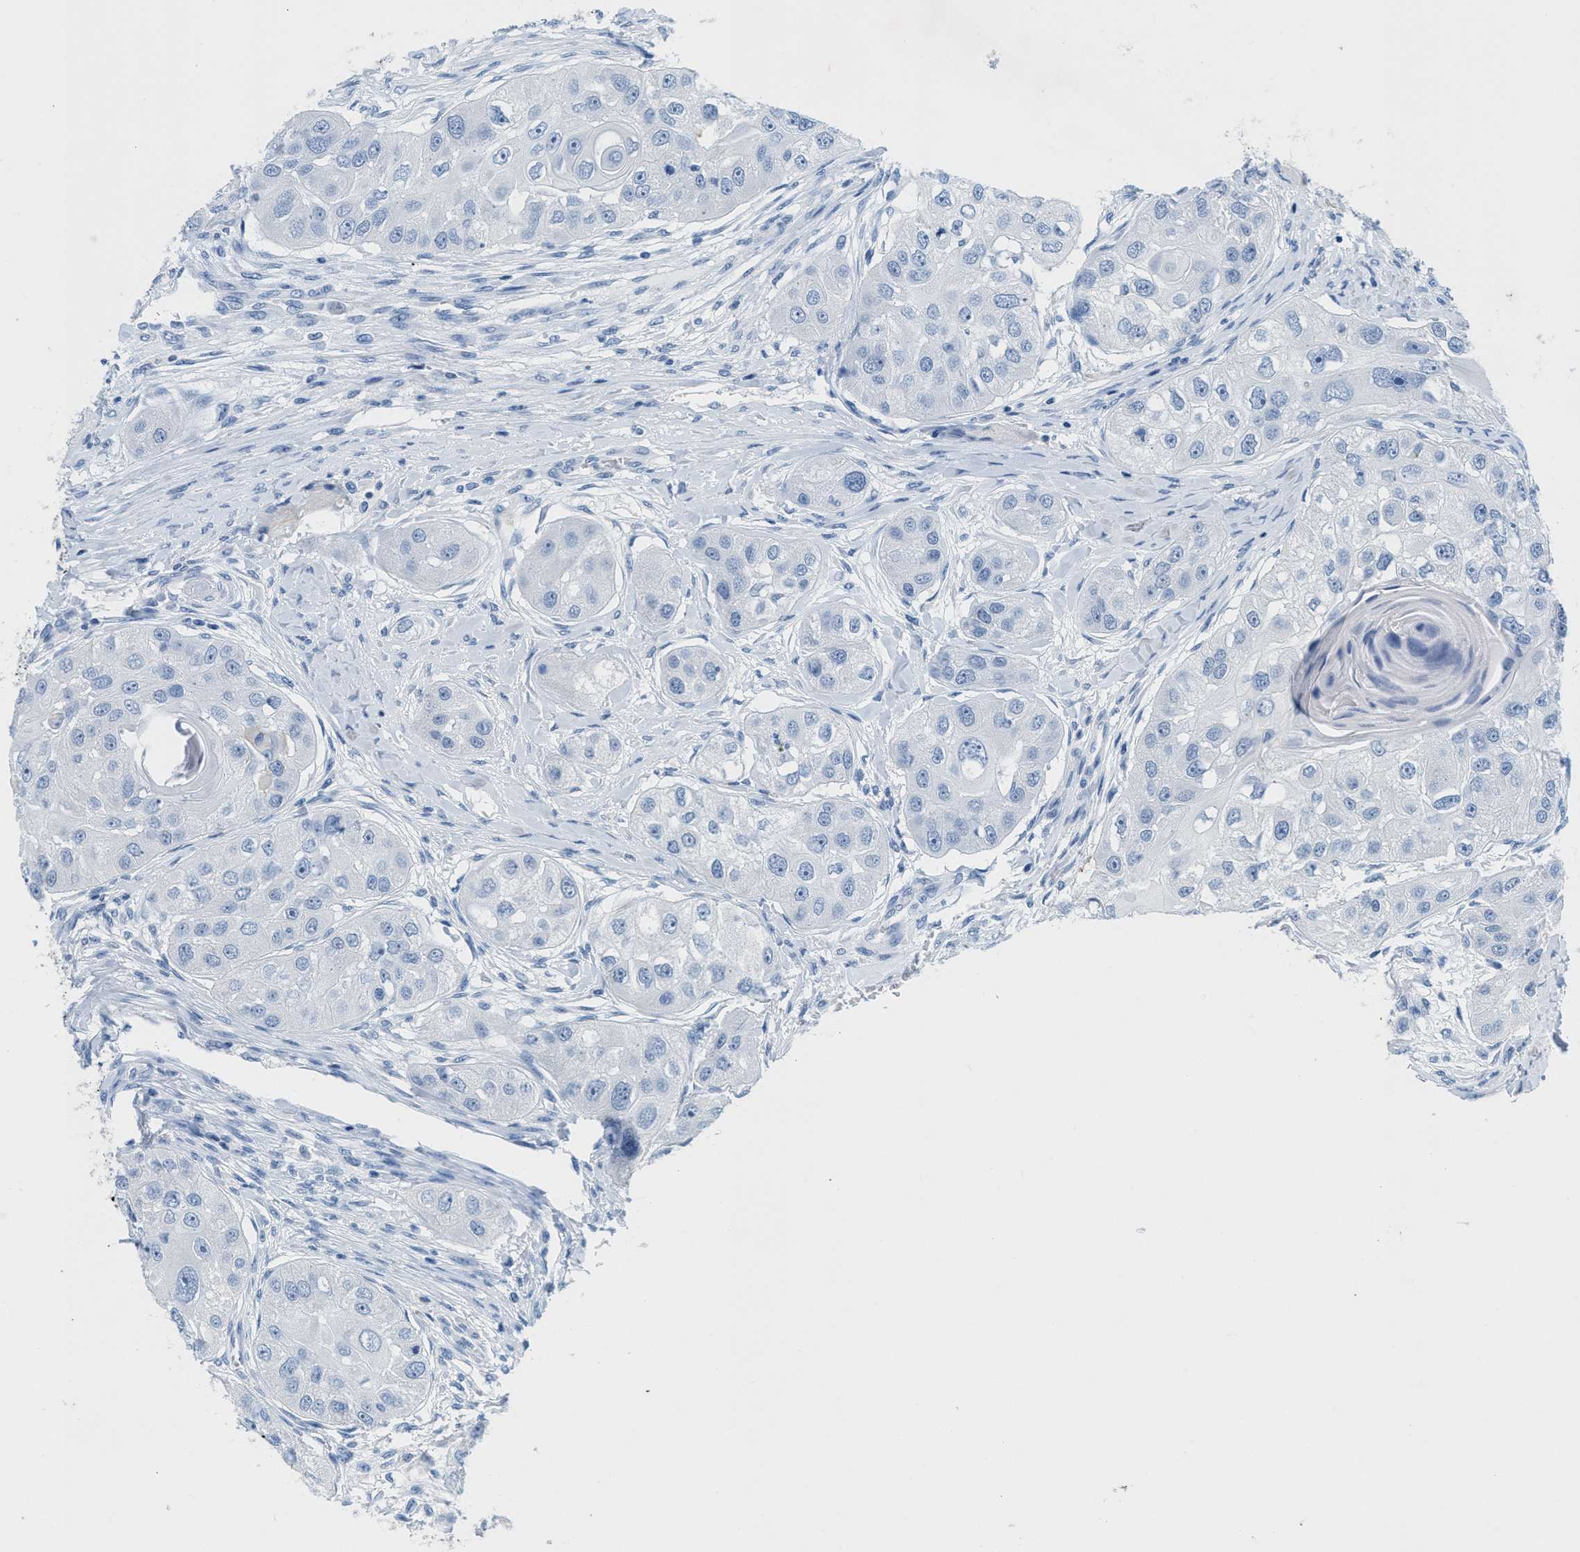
{"staining": {"intensity": "negative", "quantity": "none", "location": "none"}, "tissue": "head and neck cancer", "cell_type": "Tumor cells", "image_type": "cancer", "snomed": [{"axis": "morphology", "description": "Normal tissue, NOS"}, {"axis": "morphology", "description": "Squamous cell carcinoma, NOS"}, {"axis": "topography", "description": "Skeletal muscle"}, {"axis": "topography", "description": "Head-Neck"}], "caption": "Immunohistochemical staining of head and neck cancer (squamous cell carcinoma) exhibits no significant positivity in tumor cells.", "gene": "GPM6A", "patient": {"sex": "male", "age": 51}}